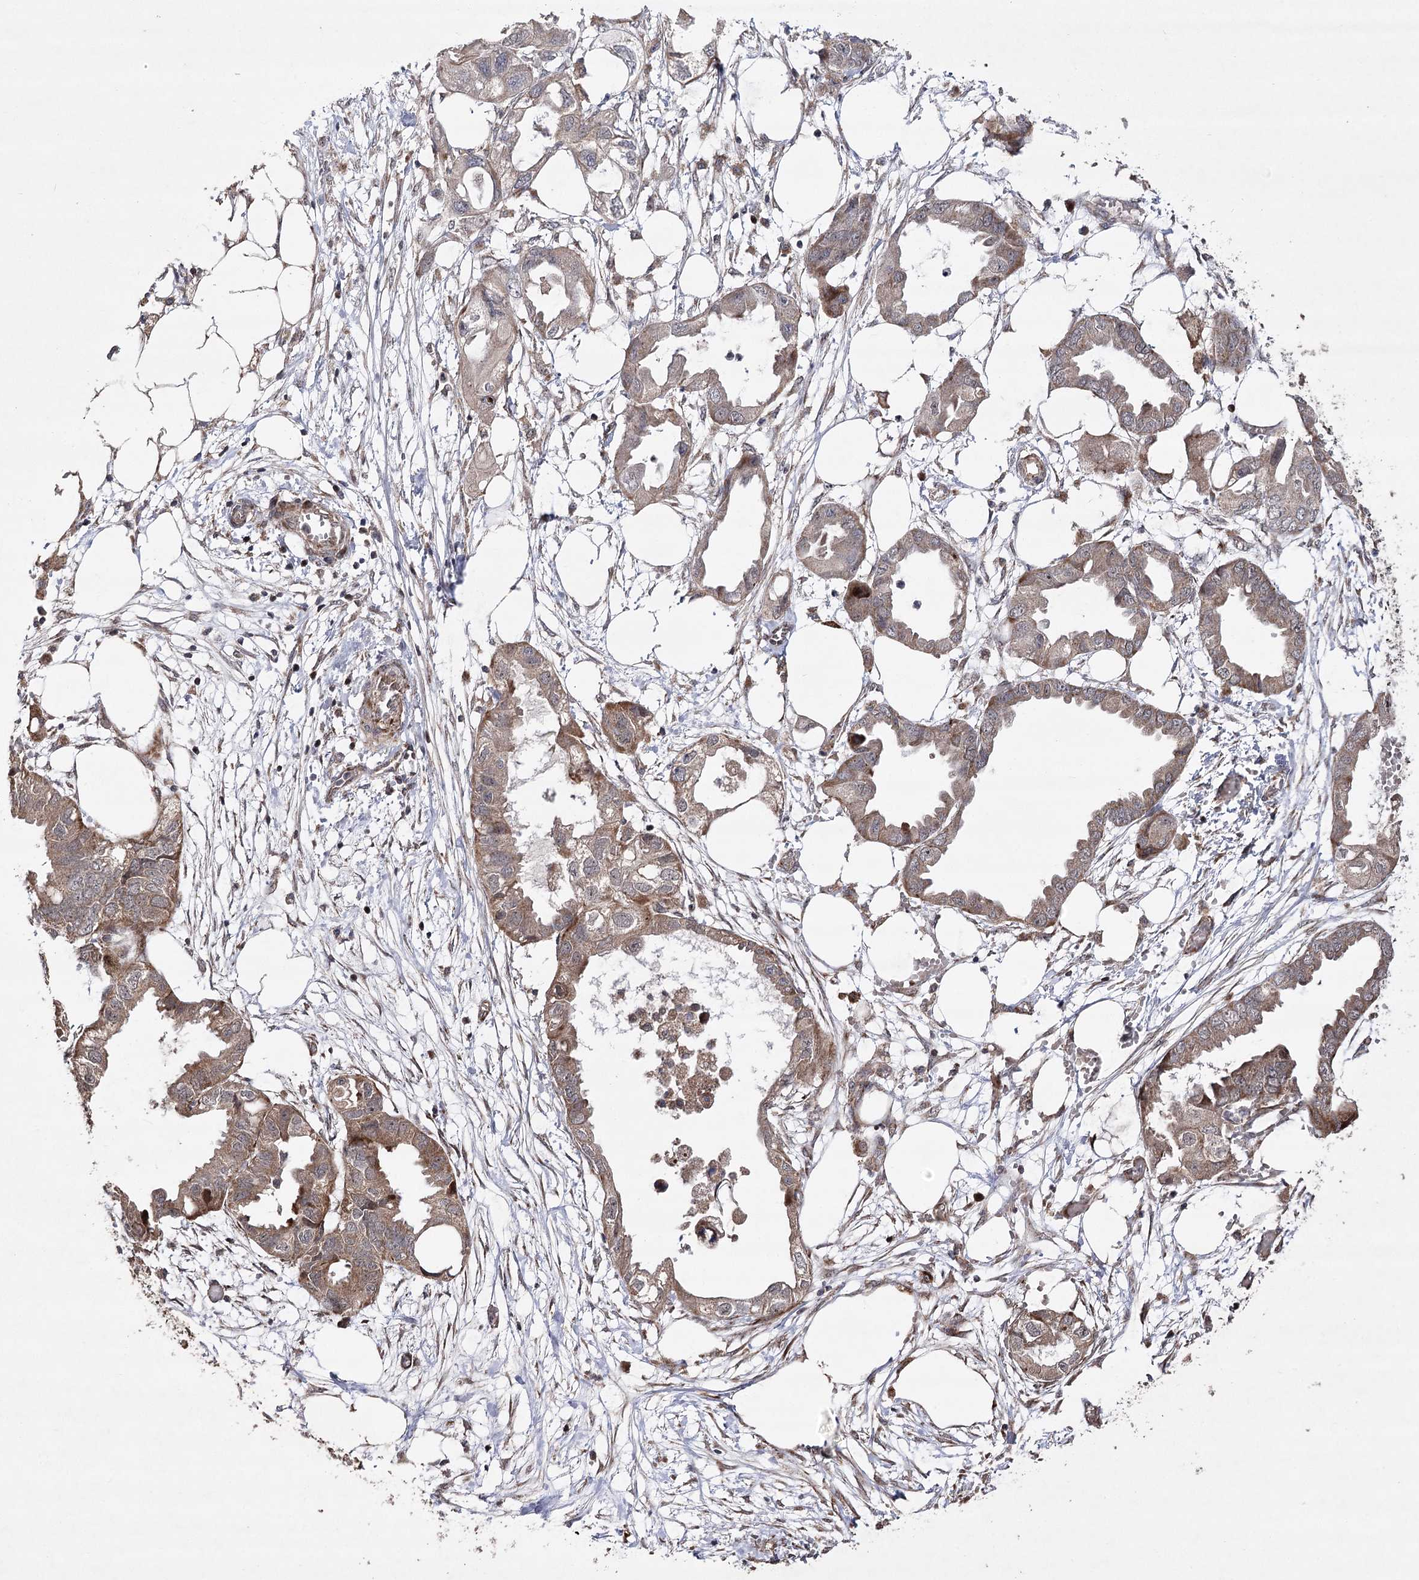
{"staining": {"intensity": "weak", "quantity": ">75%", "location": "cytoplasmic/membranous"}, "tissue": "endometrial cancer", "cell_type": "Tumor cells", "image_type": "cancer", "snomed": [{"axis": "morphology", "description": "Adenocarcinoma, NOS"}, {"axis": "morphology", "description": "Adenocarcinoma, metastatic, NOS"}, {"axis": "topography", "description": "Adipose tissue"}, {"axis": "topography", "description": "Endometrium"}], "caption": "DAB immunohistochemical staining of endometrial cancer demonstrates weak cytoplasmic/membranous protein expression in approximately >75% of tumor cells.", "gene": "OBSL1", "patient": {"sex": "female", "age": 67}}